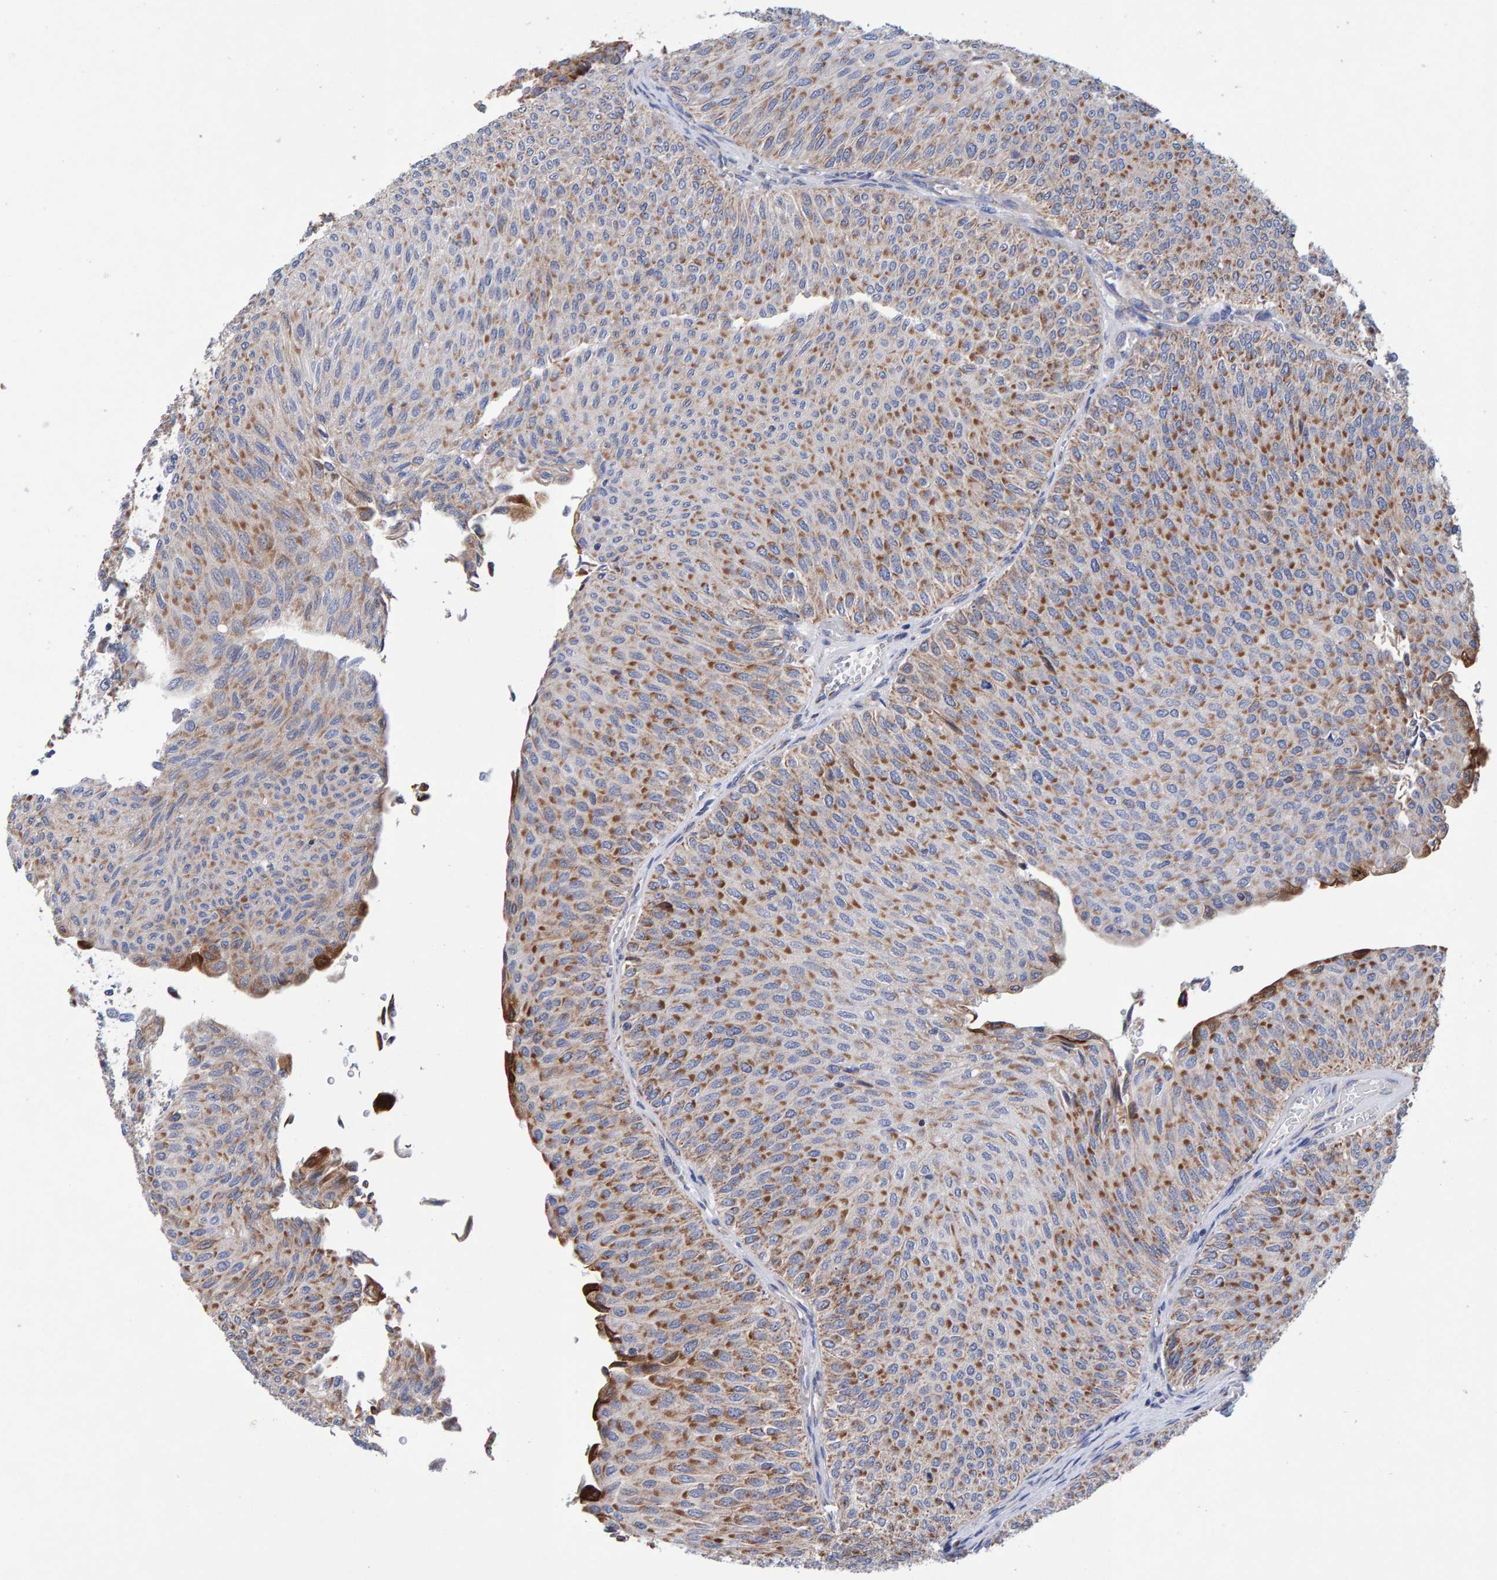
{"staining": {"intensity": "moderate", "quantity": ">75%", "location": "cytoplasmic/membranous"}, "tissue": "urothelial cancer", "cell_type": "Tumor cells", "image_type": "cancer", "snomed": [{"axis": "morphology", "description": "Urothelial carcinoma, Low grade"}, {"axis": "topography", "description": "Urinary bladder"}], "caption": "Immunohistochemistry (DAB (3,3'-diaminobenzidine)) staining of human urothelial cancer shows moderate cytoplasmic/membranous protein positivity in approximately >75% of tumor cells. Using DAB (3,3'-diaminobenzidine) (brown) and hematoxylin (blue) stains, captured at high magnification using brightfield microscopy.", "gene": "EFR3A", "patient": {"sex": "male", "age": 78}}